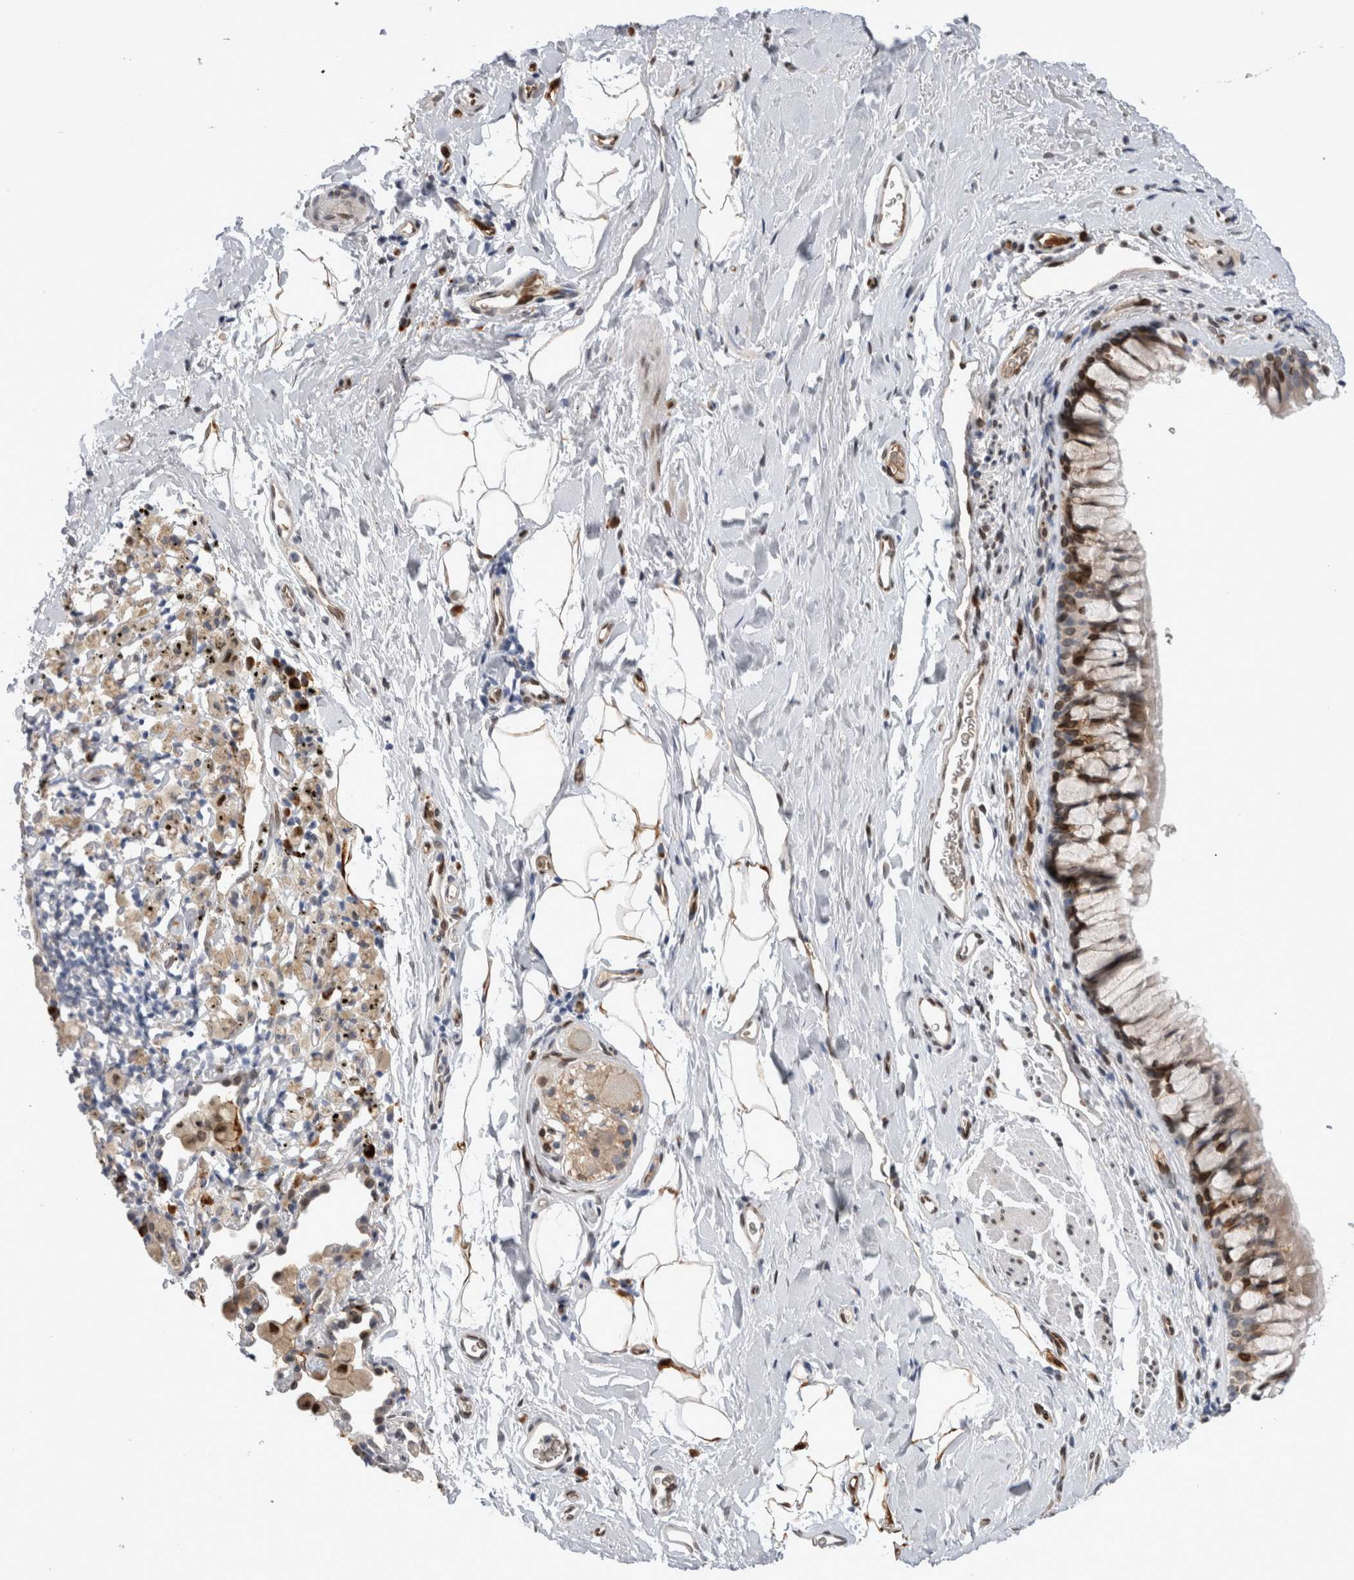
{"staining": {"intensity": "moderate", "quantity": "25%-75%", "location": "cytoplasmic/membranous,nuclear"}, "tissue": "bronchus", "cell_type": "Respiratory epithelial cells", "image_type": "normal", "snomed": [{"axis": "morphology", "description": "Normal tissue, NOS"}, {"axis": "topography", "description": "Cartilage tissue"}, {"axis": "topography", "description": "Bronchus"}], "caption": "Respiratory epithelial cells exhibit moderate cytoplasmic/membranous,nuclear staining in approximately 25%-75% of cells in normal bronchus.", "gene": "DMTN", "patient": {"sex": "female", "age": 53}}